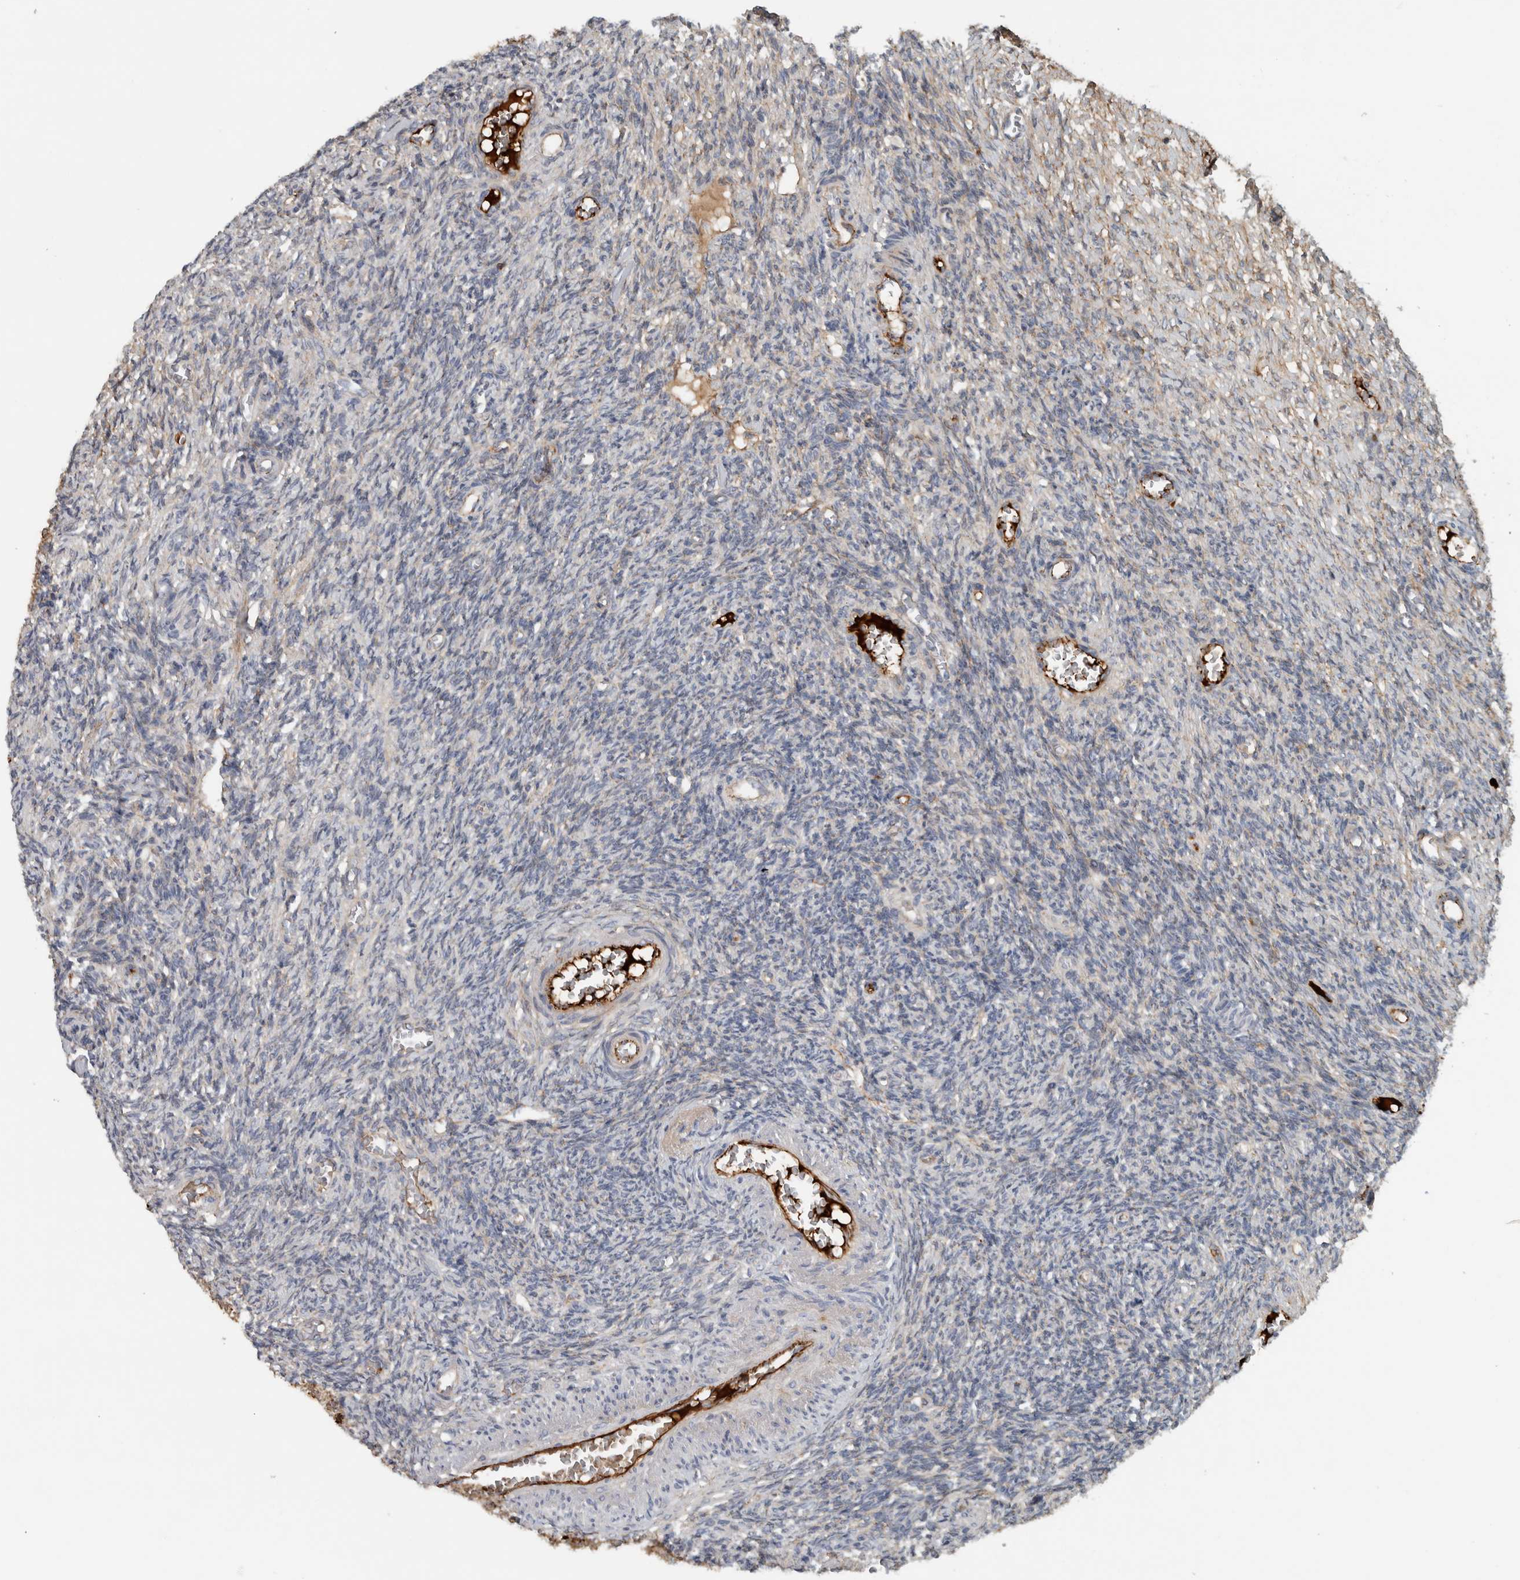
{"staining": {"intensity": "negative", "quantity": "none", "location": "none"}, "tissue": "ovary", "cell_type": "Ovarian stroma cells", "image_type": "normal", "snomed": [{"axis": "morphology", "description": "Normal tissue, NOS"}, {"axis": "topography", "description": "Ovary"}], "caption": "This micrograph is of normal ovary stained with immunohistochemistry (IHC) to label a protein in brown with the nuclei are counter-stained blue. There is no positivity in ovarian stroma cells.", "gene": "FN1", "patient": {"sex": "female", "age": 27}}